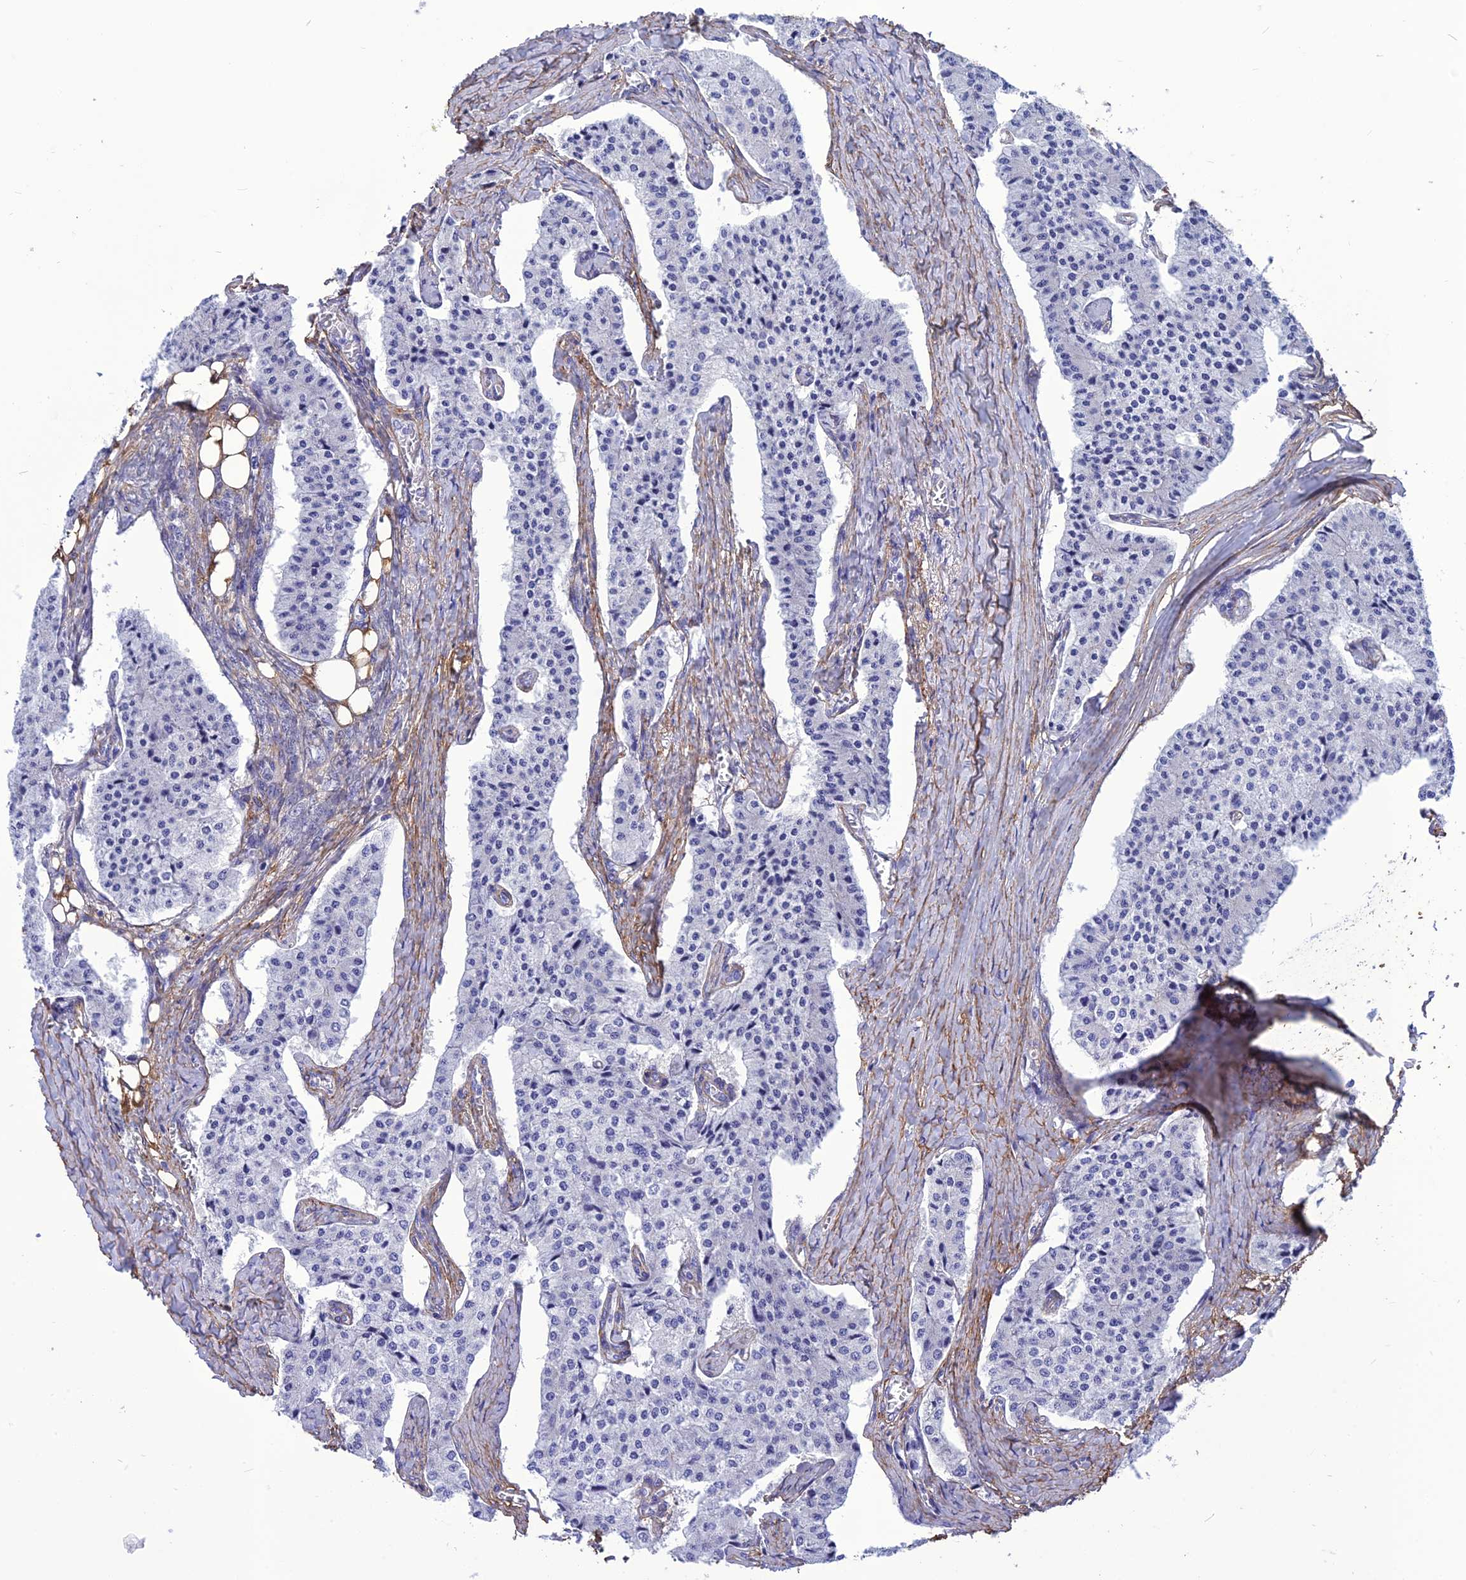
{"staining": {"intensity": "negative", "quantity": "none", "location": "none"}, "tissue": "carcinoid", "cell_type": "Tumor cells", "image_type": "cancer", "snomed": [{"axis": "morphology", "description": "Carcinoid, malignant, NOS"}, {"axis": "topography", "description": "Colon"}], "caption": "The micrograph reveals no significant positivity in tumor cells of carcinoid (malignant).", "gene": "NKD1", "patient": {"sex": "female", "age": 52}}